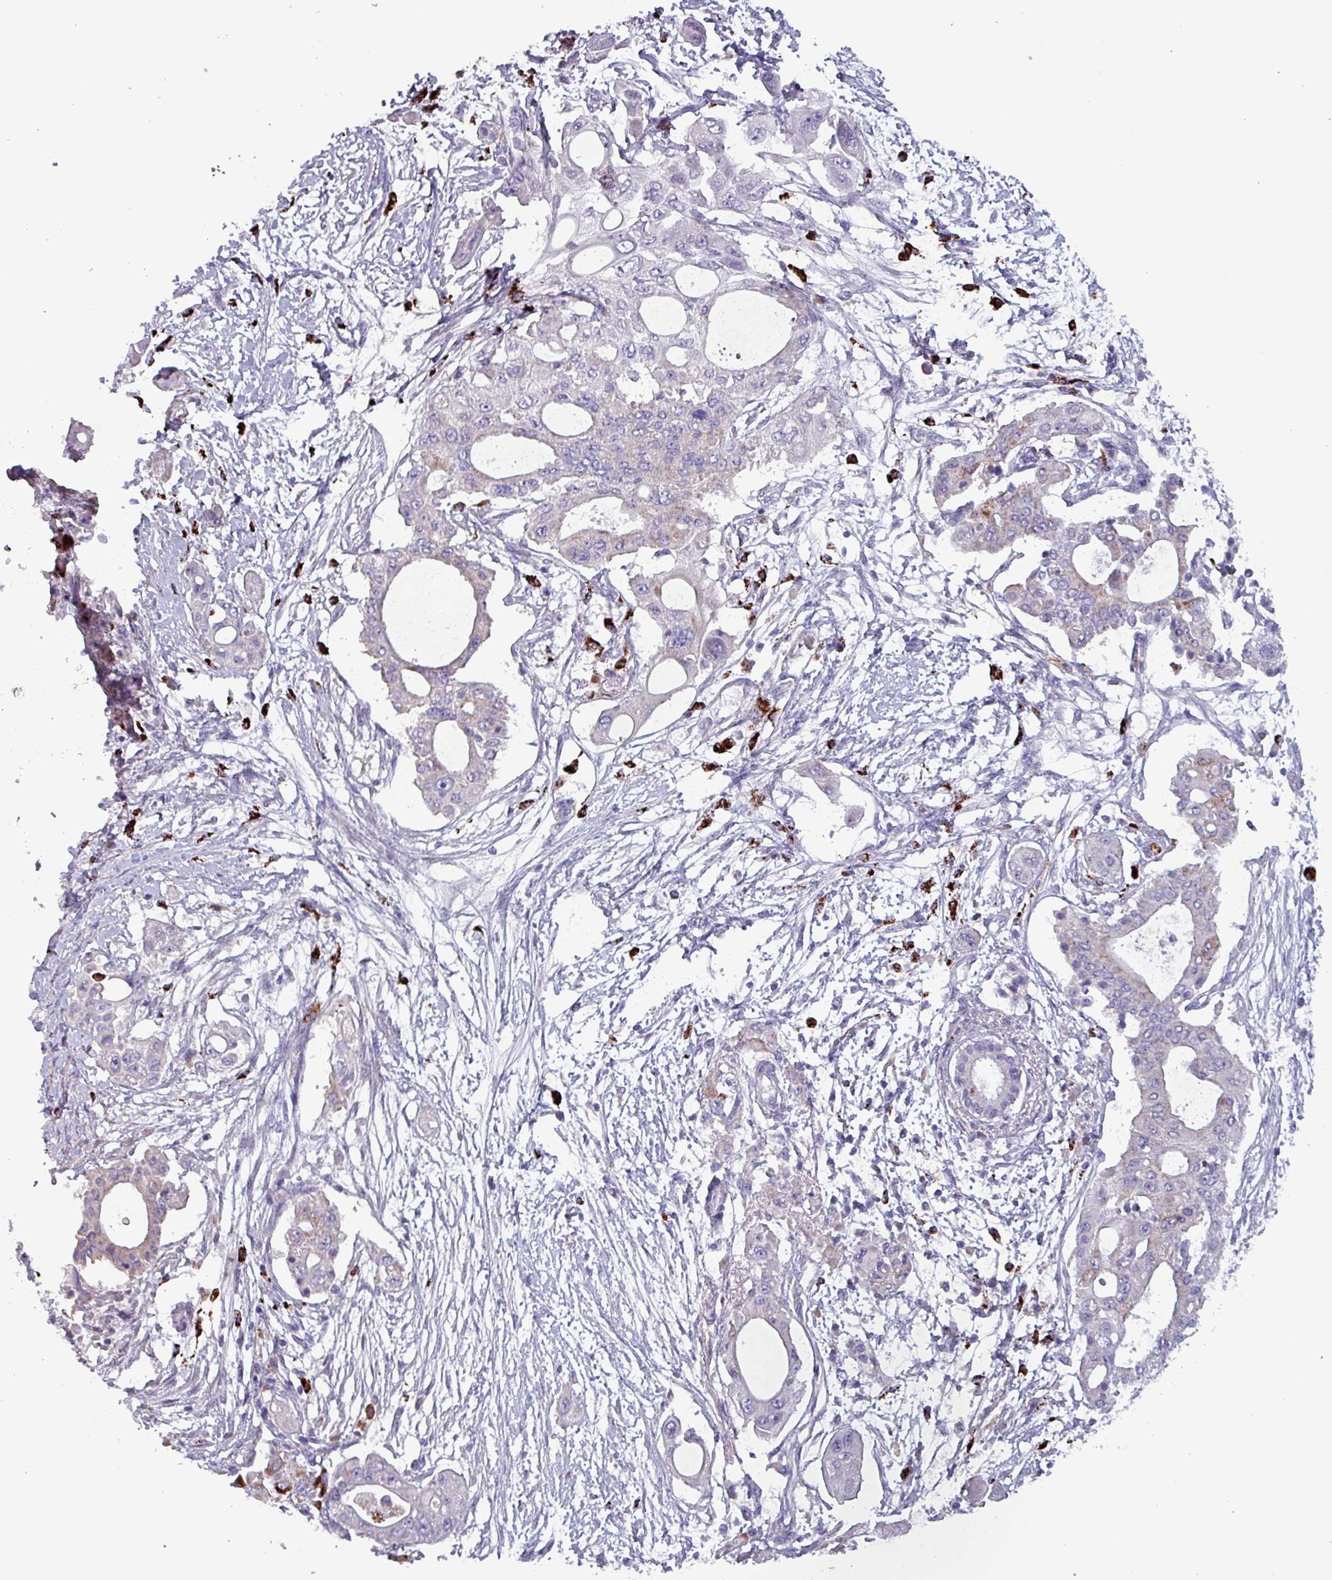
{"staining": {"intensity": "moderate", "quantity": "<25%", "location": "cytoplasmic/membranous"}, "tissue": "pancreatic cancer", "cell_type": "Tumor cells", "image_type": "cancer", "snomed": [{"axis": "morphology", "description": "Adenocarcinoma, NOS"}, {"axis": "topography", "description": "Pancreas"}], "caption": "Immunohistochemical staining of human adenocarcinoma (pancreatic) reveals moderate cytoplasmic/membranous protein positivity in approximately <25% of tumor cells.", "gene": "HSD3B7", "patient": {"sex": "male", "age": 68}}